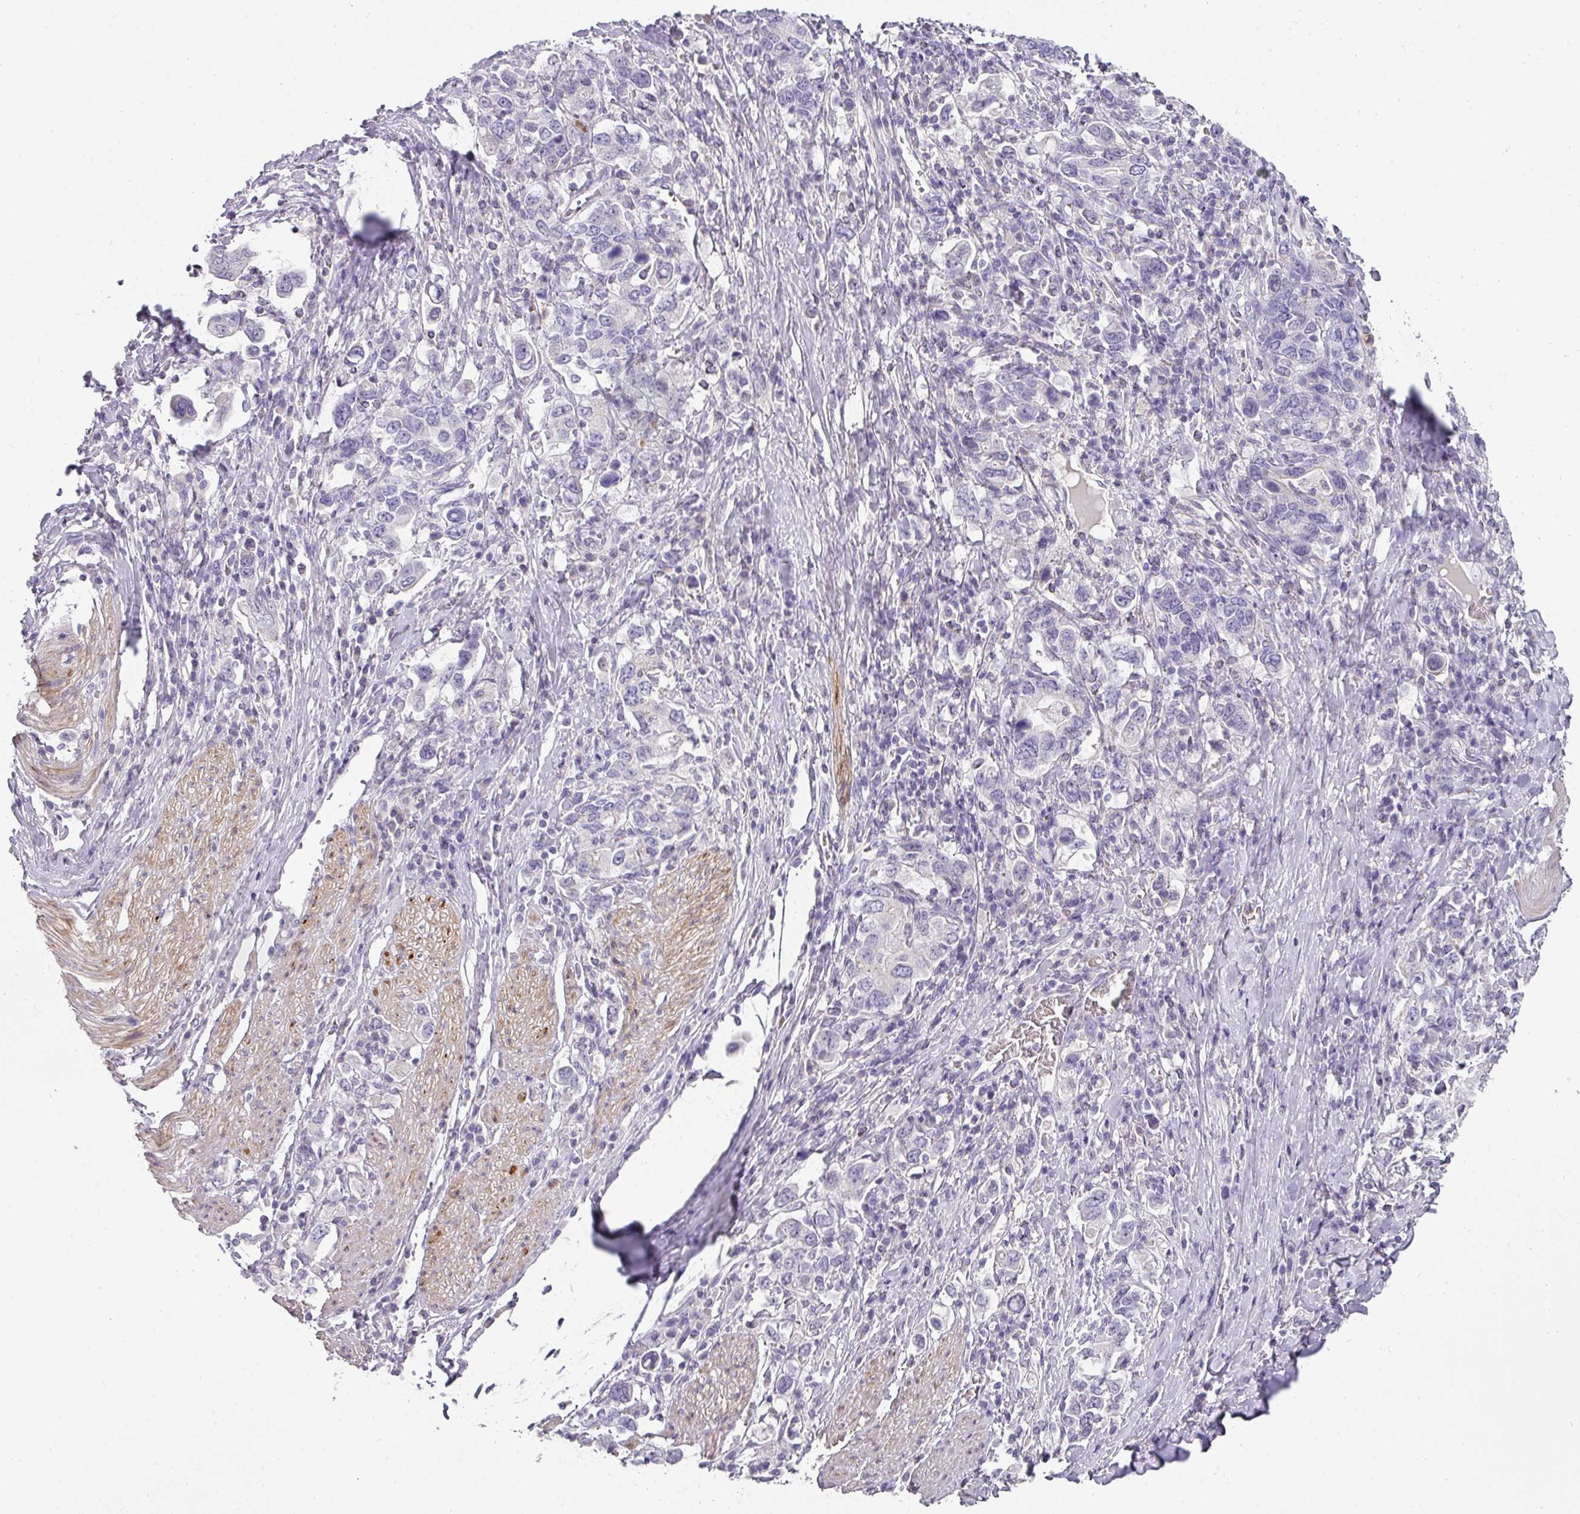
{"staining": {"intensity": "negative", "quantity": "none", "location": "none"}, "tissue": "stomach cancer", "cell_type": "Tumor cells", "image_type": "cancer", "snomed": [{"axis": "morphology", "description": "Adenocarcinoma, NOS"}, {"axis": "topography", "description": "Stomach, upper"}, {"axis": "topography", "description": "Stomach"}], "caption": "Immunohistochemical staining of human stomach adenocarcinoma shows no significant staining in tumor cells. Brightfield microscopy of immunohistochemistry (IHC) stained with DAB (3,3'-diaminobenzidine) (brown) and hematoxylin (blue), captured at high magnification.", "gene": "BTLA", "patient": {"sex": "male", "age": 62}}